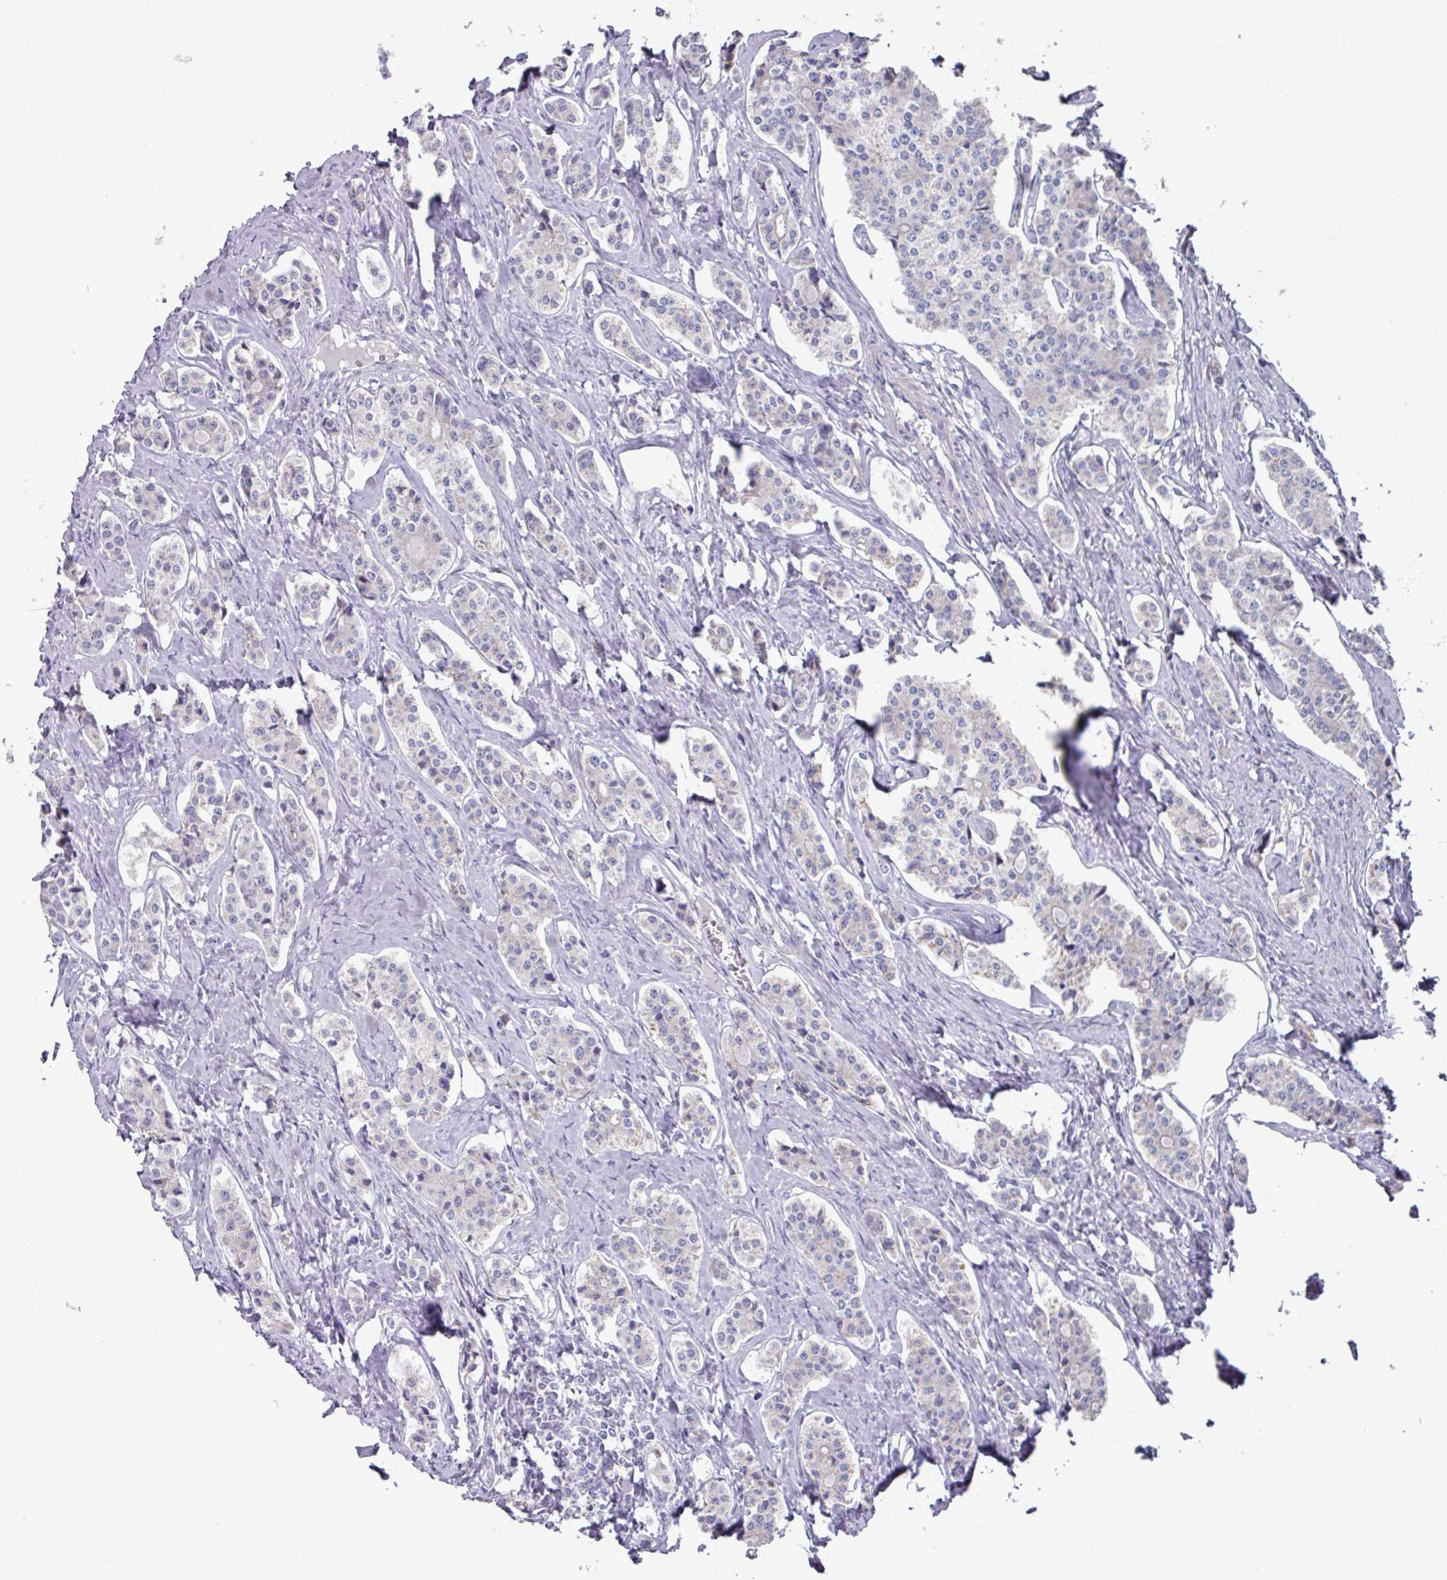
{"staining": {"intensity": "negative", "quantity": "none", "location": "none"}, "tissue": "carcinoid", "cell_type": "Tumor cells", "image_type": "cancer", "snomed": [{"axis": "morphology", "description": "Carcinoid, malignant, NOS"}, {"axis": "topography", "description": "Small intestine"}], "caption": "Immunohistochemistry photomicrograph of neoplastic tissue: human carcinoid stained with DAB (3,3'-diaminobenzidine) exhibits no significant protein expression in tumor cells.", "gene": "MT-ND4", "patient": {"sex": "male", "age": 63}}